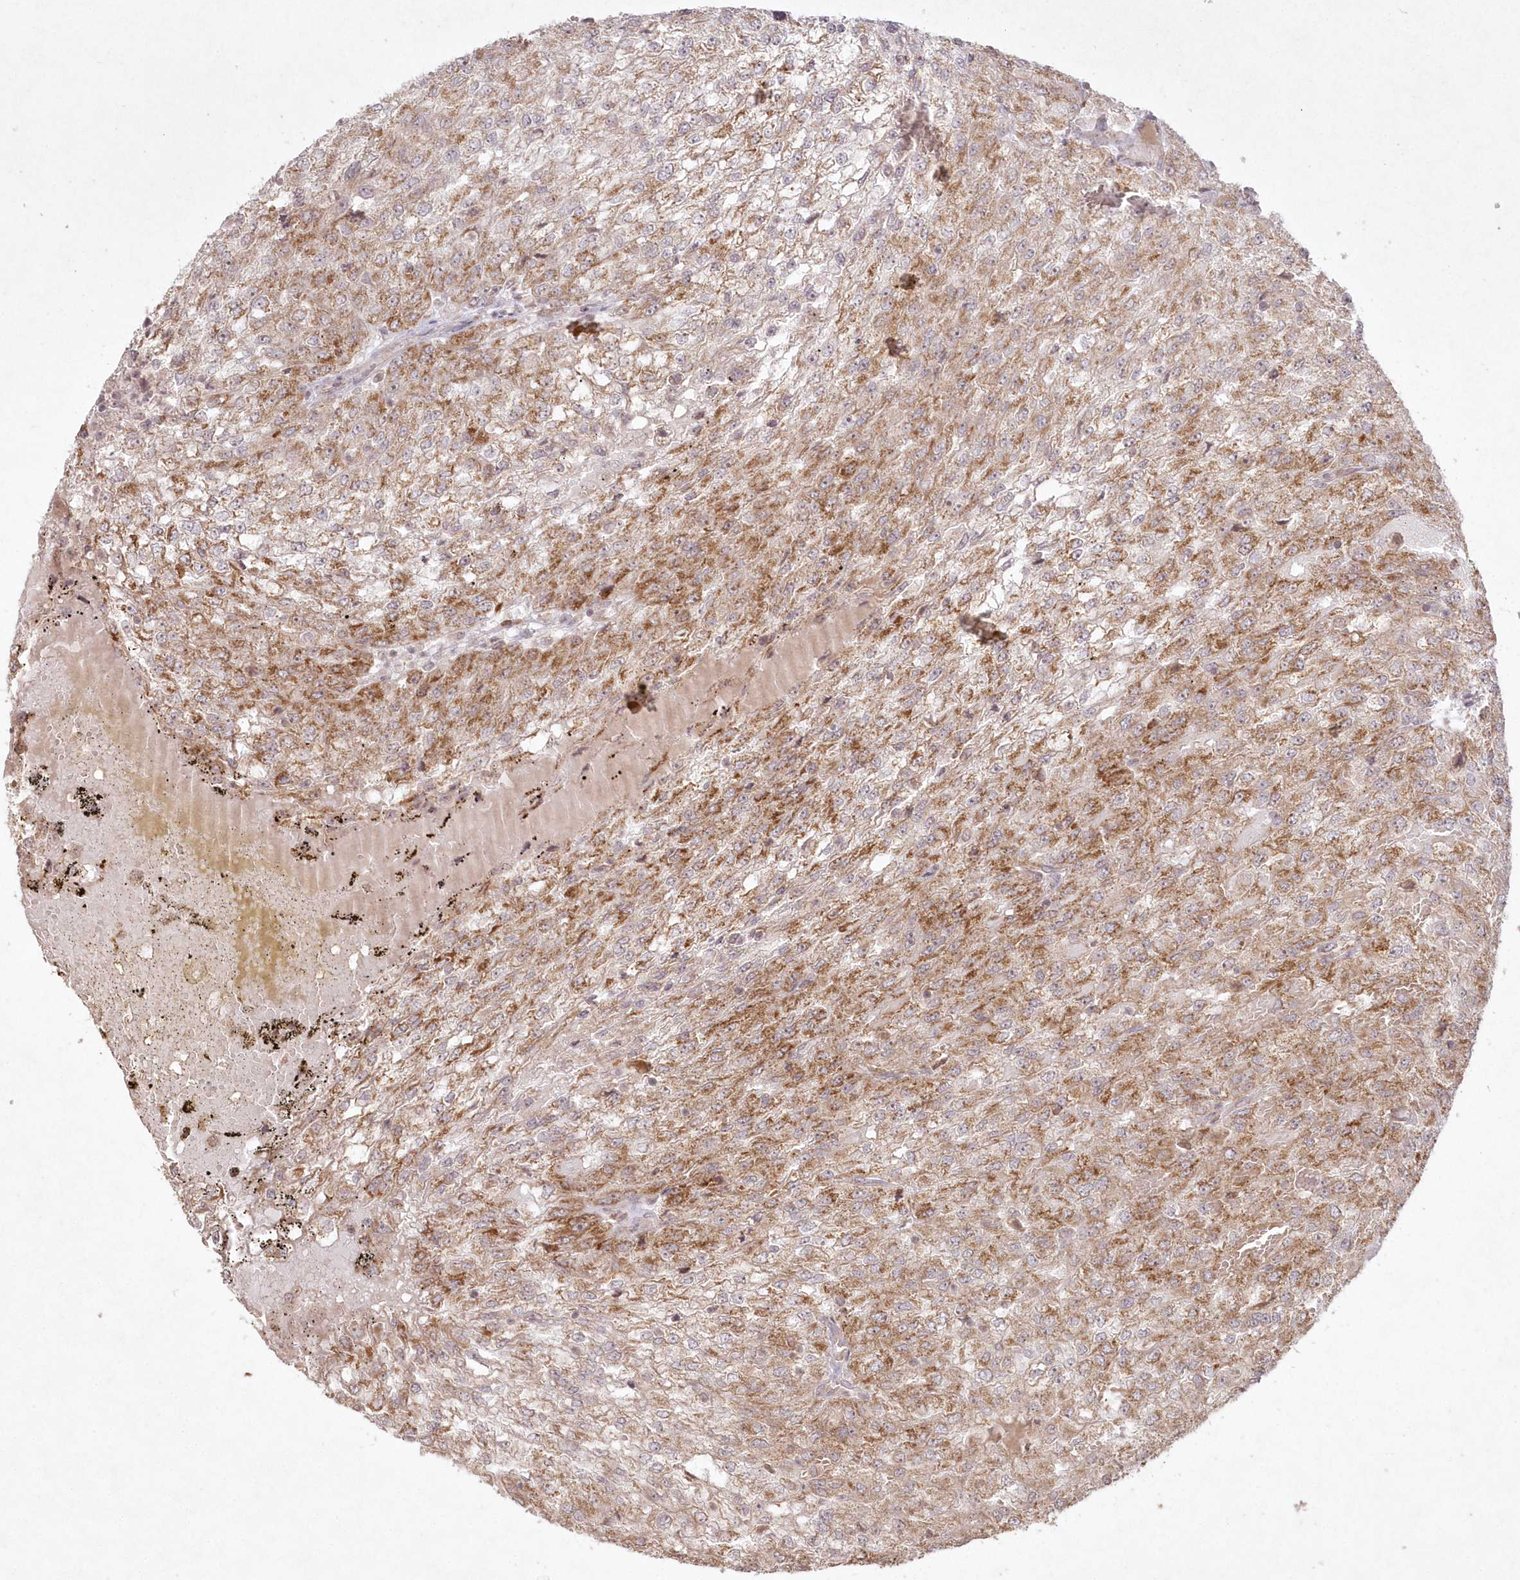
{"staining": {"intensity": "moderate", "quantity": ">75%", "location": "cytoplasmic/membranous"}, "tissue": "renal cancer", "cell_type": "Tumor cells", "image_type": "cancer", "snomed": [{"axis": "morphology", "description": "Adenocarcinoma, NOS"}, {"axis": "topography", "description": "Kidney"}], "caption": "Renal cancer was stained to show a protein in brown. There is medium levels of moderate cytoplasmic/membranous staining in approximately >75% of tumor cells.", "gene": "LRPPRC", "patient": {"sex": "female", "age": 54}}